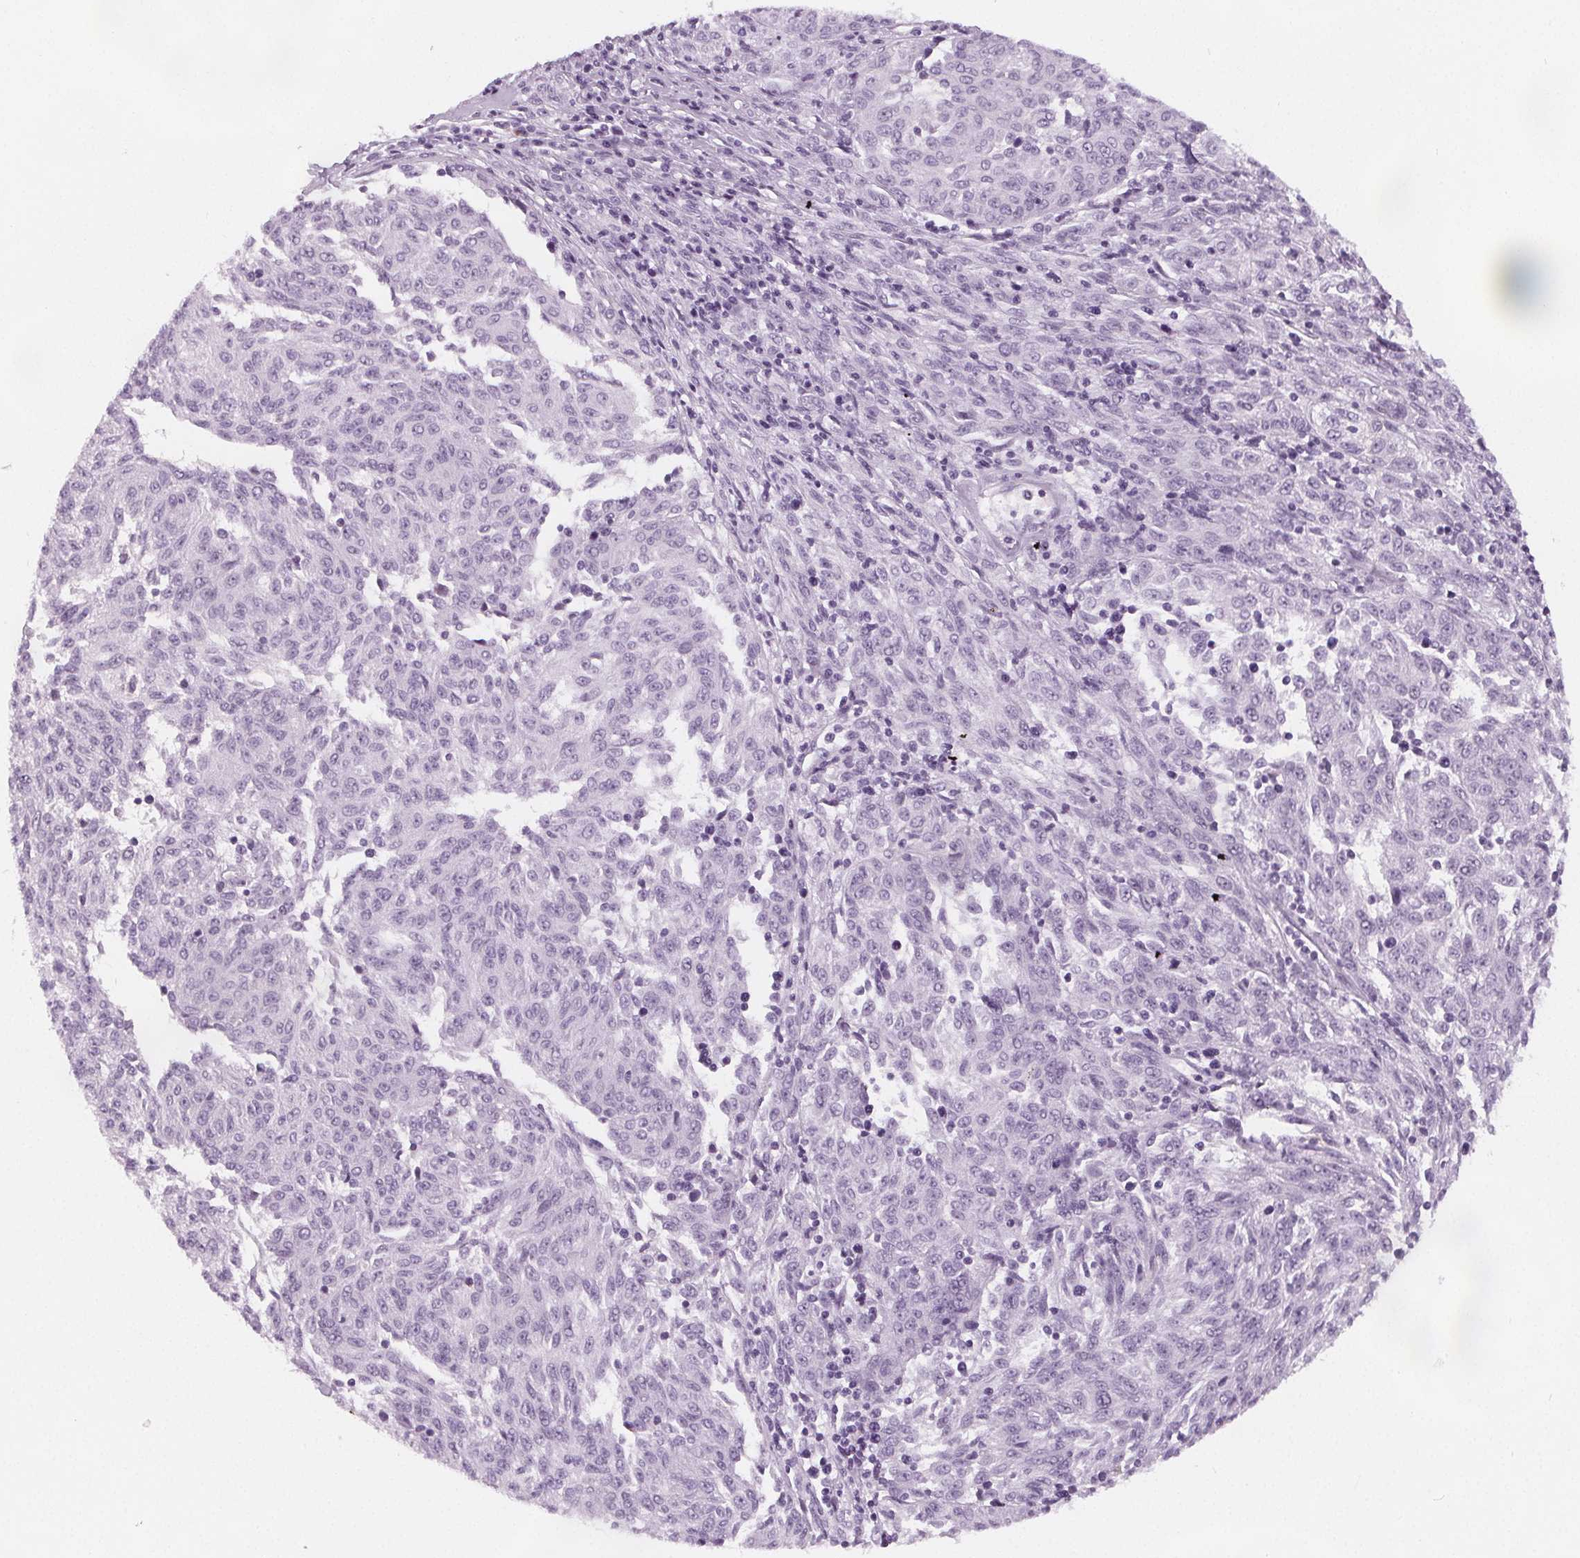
{"staining": {"intensity": "negative", "quantity": "none", "location": "none"}, "tissue": "melanoma", "cell_type": "Tumor cells", "image_type": "cancer", "snomed": [{"axis": "morphology", "description": "Malignant melanoma, NOS"}, {"axis": "topography", "description": "Skin"}], "caption": "This is an immunohistochemistry histopathology image of human malignant melanoma. There is no expression in tumor cells.", "gene": "SLC5A12", "patient": {"sex": "female", "age": 72}}